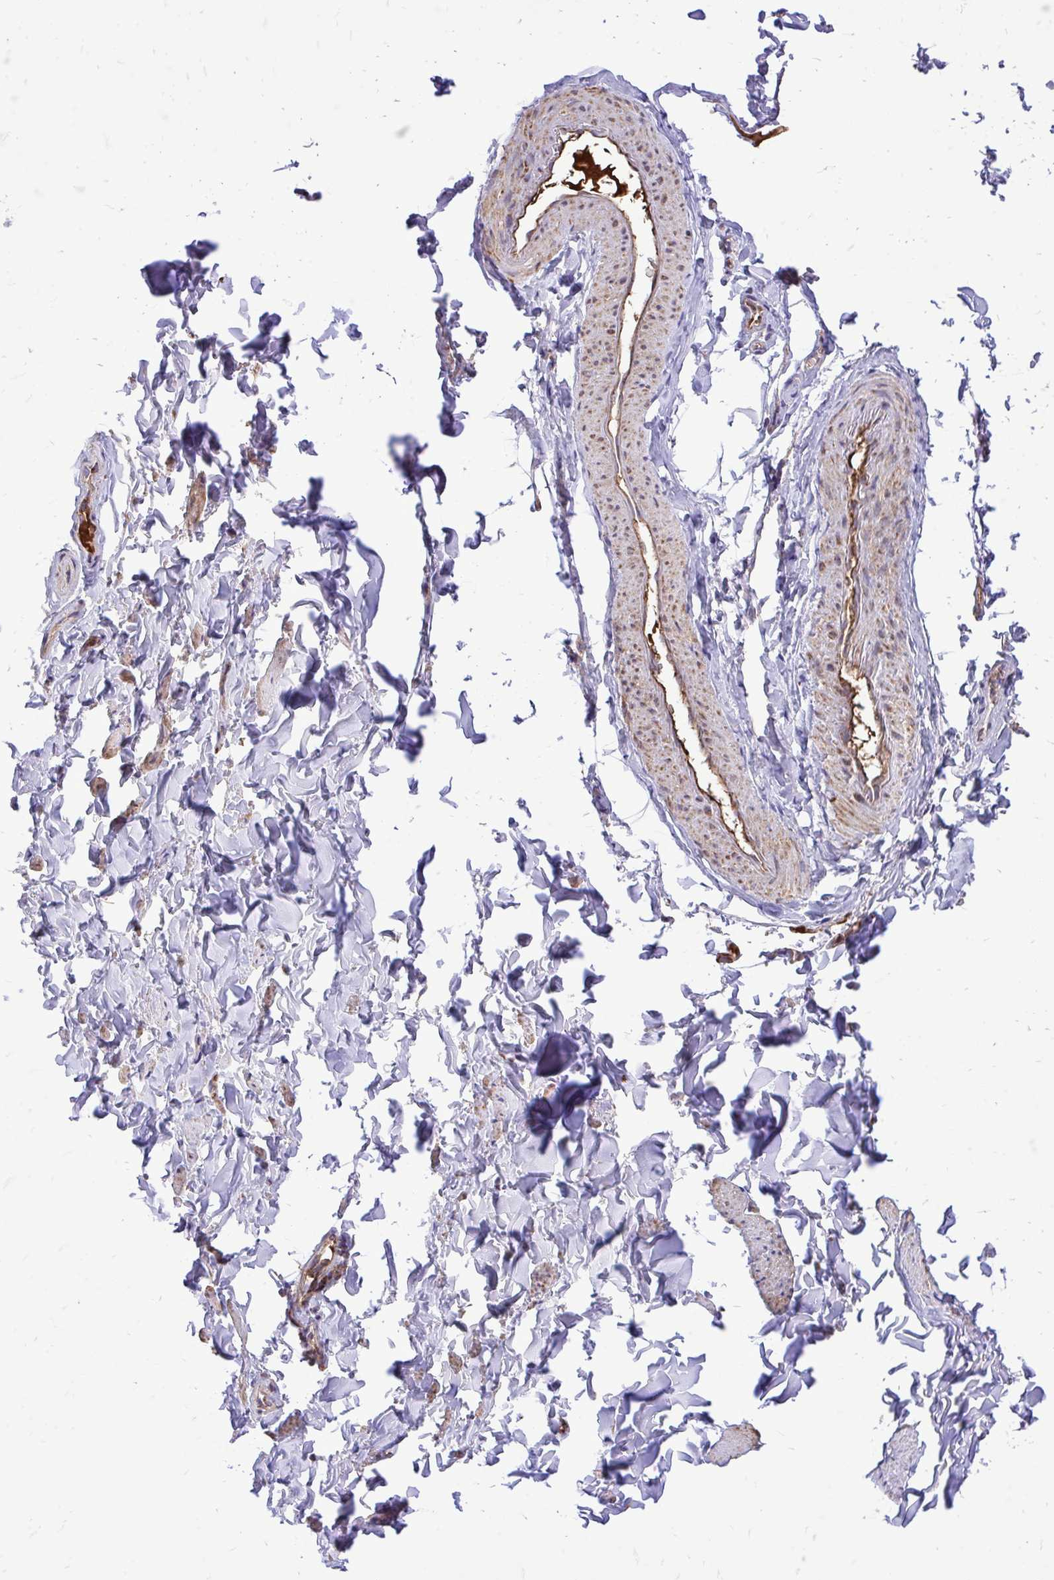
{"staining": {"intensity": "negative", "quantity": "none", "location": "none"}, "tissue": "adipose tissue", "cell_type": "Adipocytes", "image_type": "normal", "snomed": [{"axis": "morphology", "description": "Normal tissue, NOS"}, {"axis": "topography", "description": "Vulva"}, {"axis": "topography", "description": "Peripheral nerve tissue"}], "caption": "Immunohistochemistry (IHC) of unremarkable human adipose tissue displays no expression in adipocytes. The staining is performed using DAB brown chromogen with nuclei counter-stained in using hematoxylin.", "gene": "ATP13A2", "patient": {"sex": "female", "age": 66}}